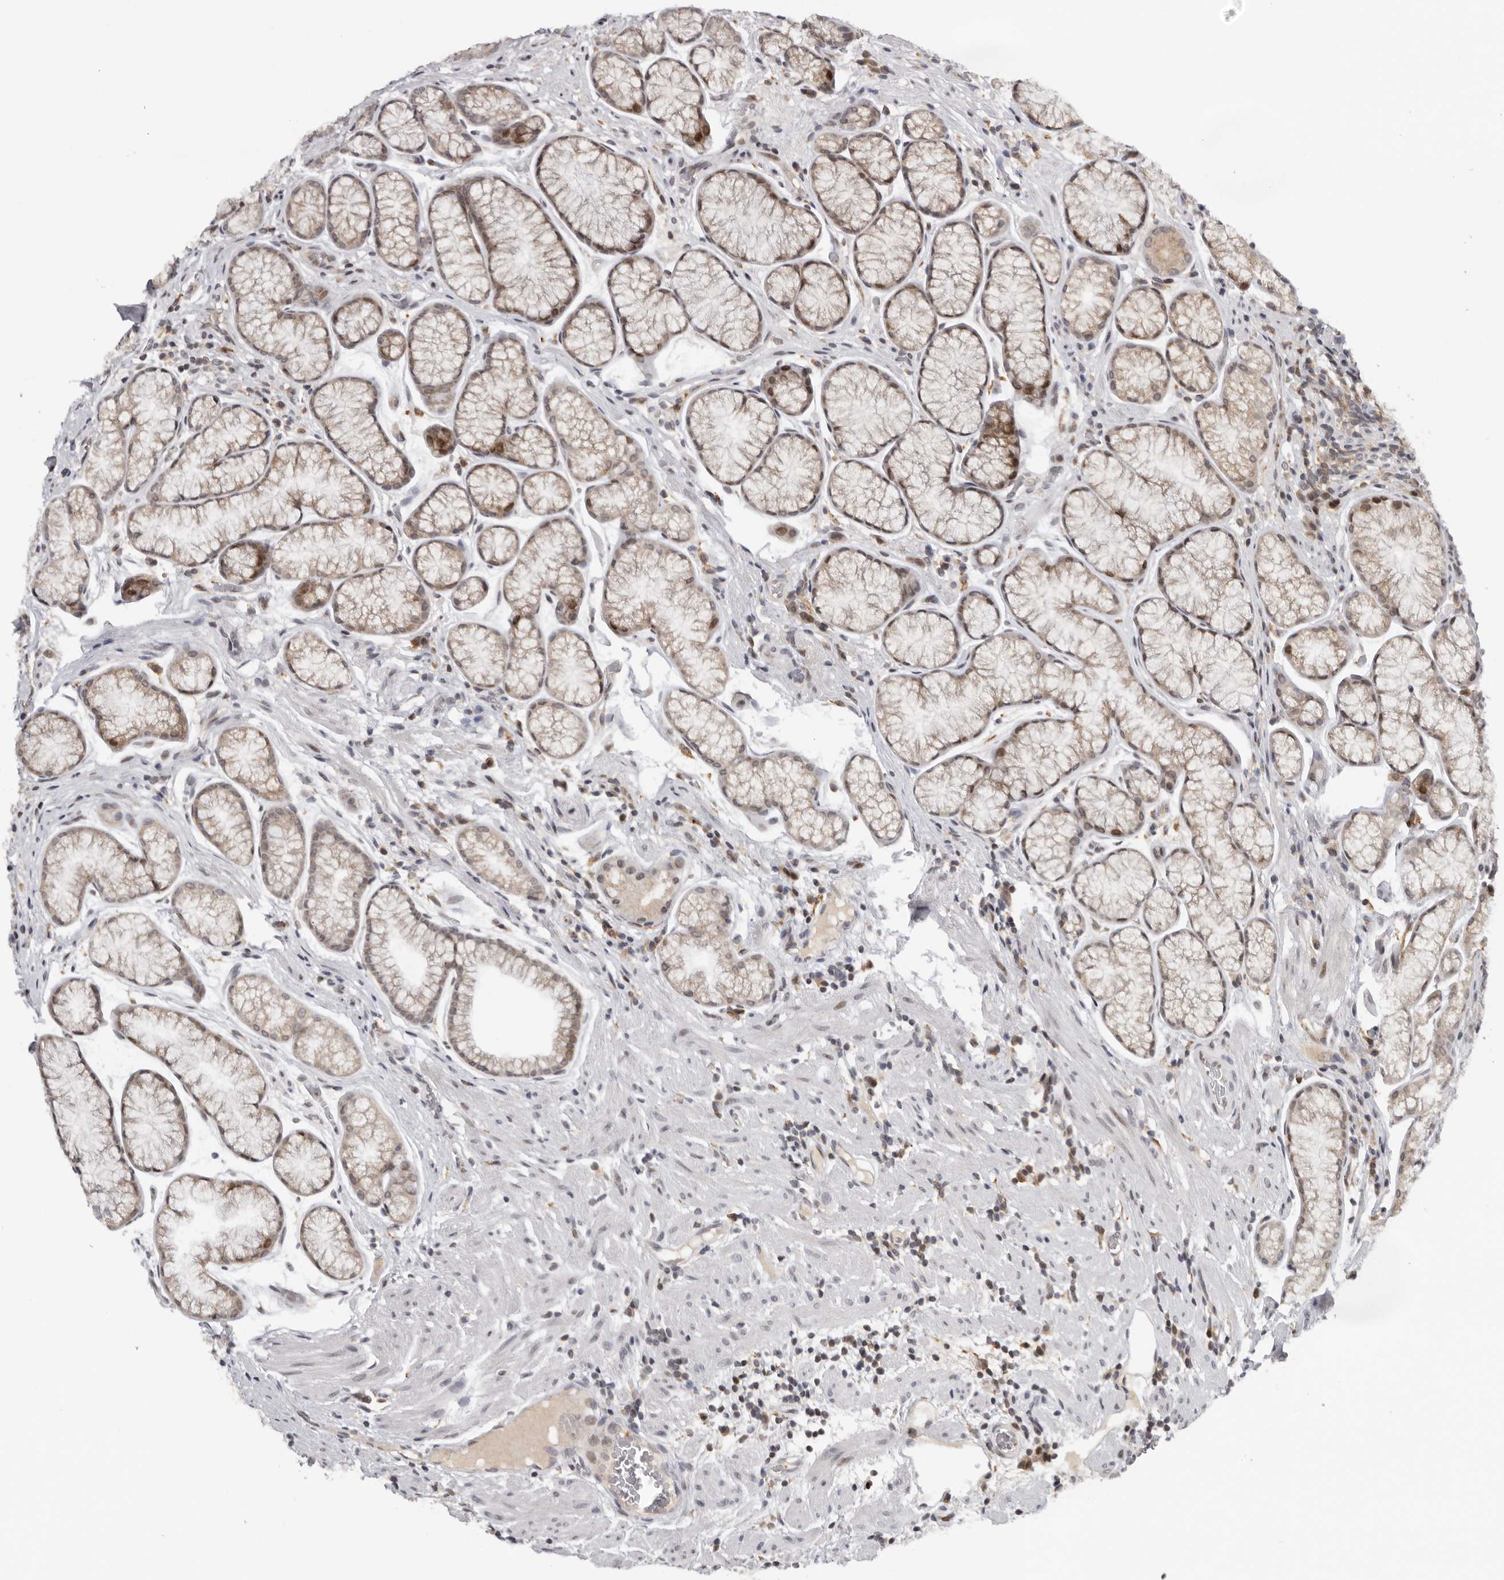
{"staining": {"intensity": "weak", "quantity": "25%-75%", "location": "cytoplasmic/membranous"}, "tissue": "stomach", "cell_type": "Glandular cells", "image_type": "normal", "snomed": [{"axis": "morphology", "description": "Normal tissue, NOS"}, {"axis": "topography", "description": "Stomach"}], "caption": "Unremarkable stomach shows weak cytoplasmic/membranous expression in about 25%-75% of glandular cells.", "gene": "KIF2B", "patient": {"sex": "male", "age": 42}}